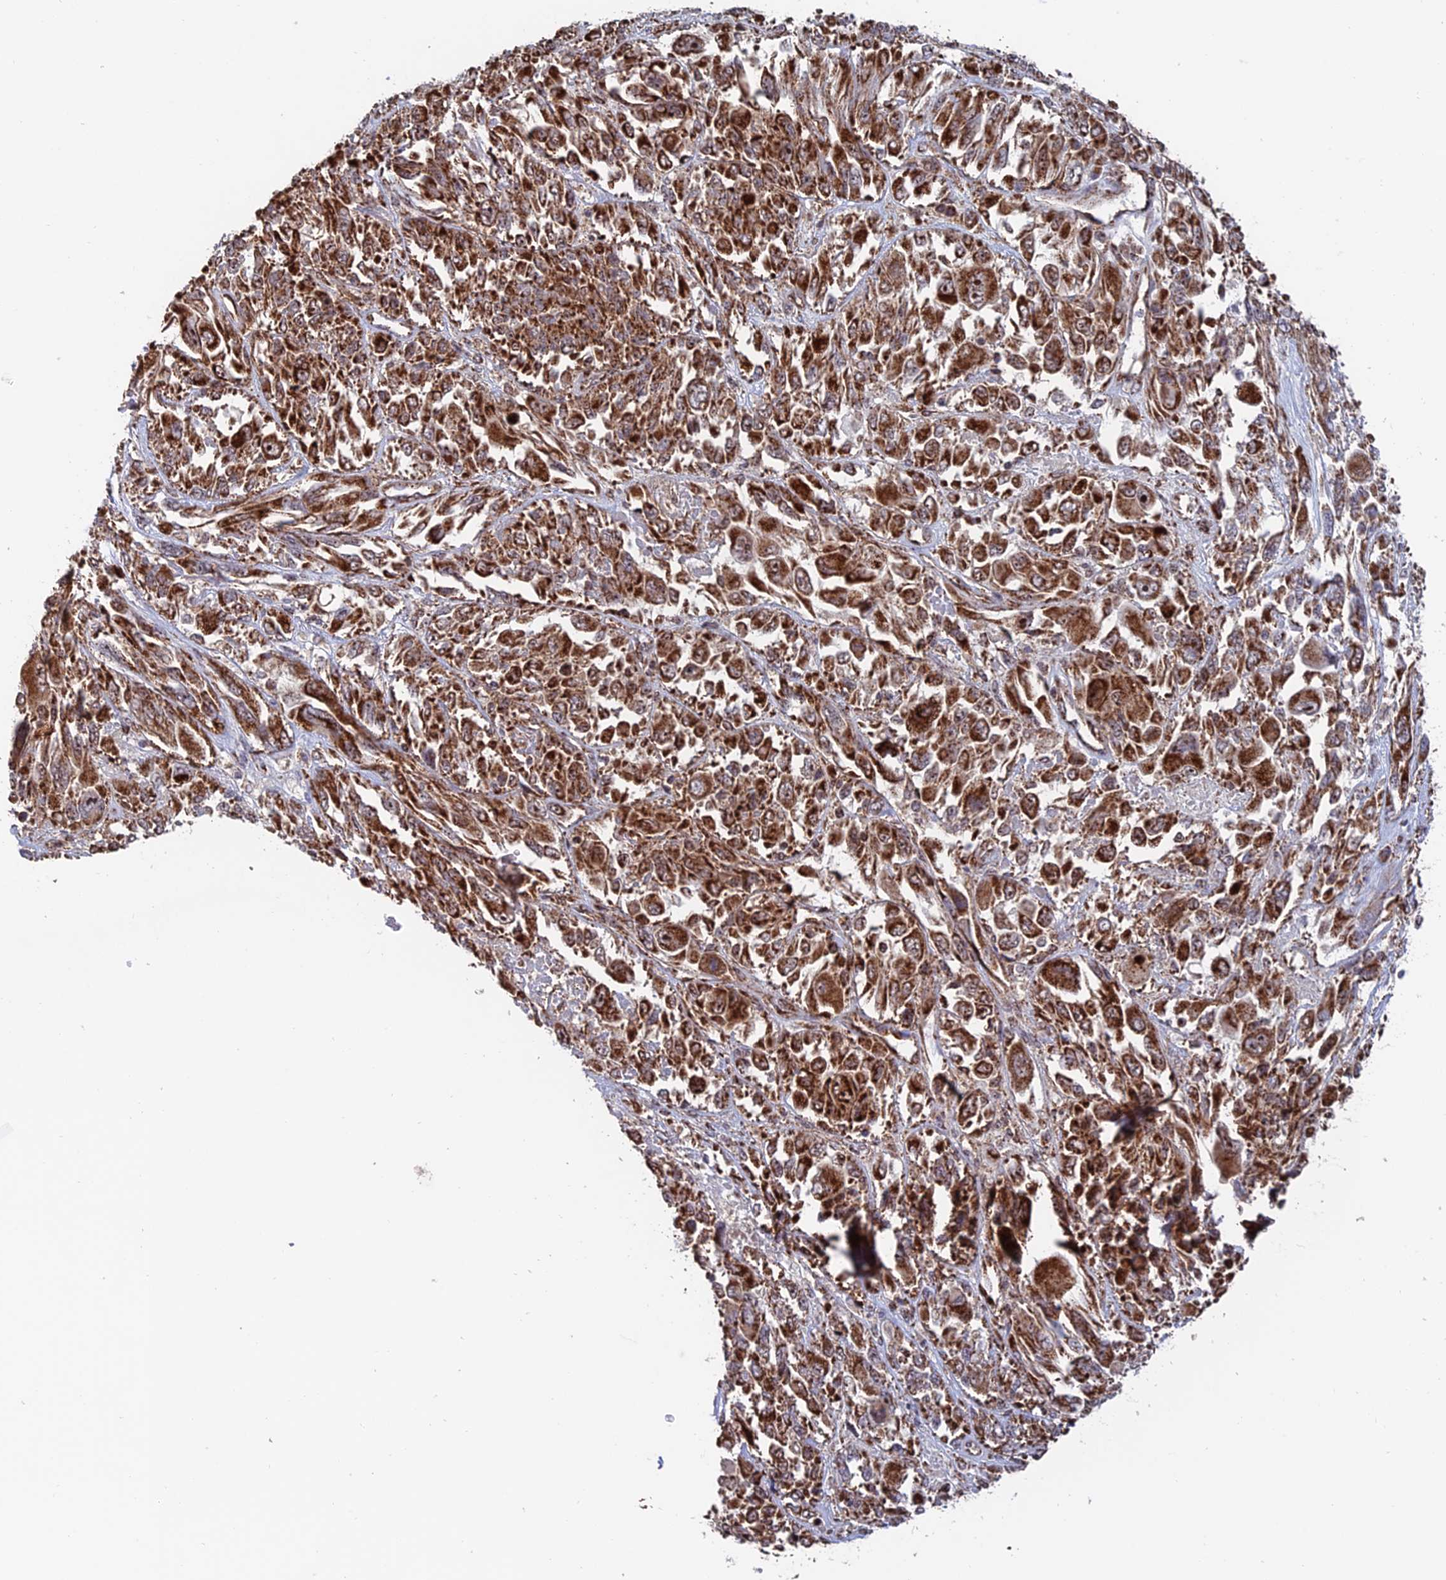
{"staining": {"intensity": "strong", "quantity": ">75%", "location": "cytoplasmic/membranous"}, "tissue": "melanoma", "cell_type": "Tumor cells", "image_type": "cancer", "snomed": [{"axis": "morphology", "description": "Malignant melanoma, NOS"}, {"axis": "topography", "description": "Skin"}], "caption": "Tumor cells reveal strong cytoplasmic/membranous positivity in about >75% of cells in melanoma.", "gene": "DTYMK", "patient": {"sex": "female", "age": 91}}